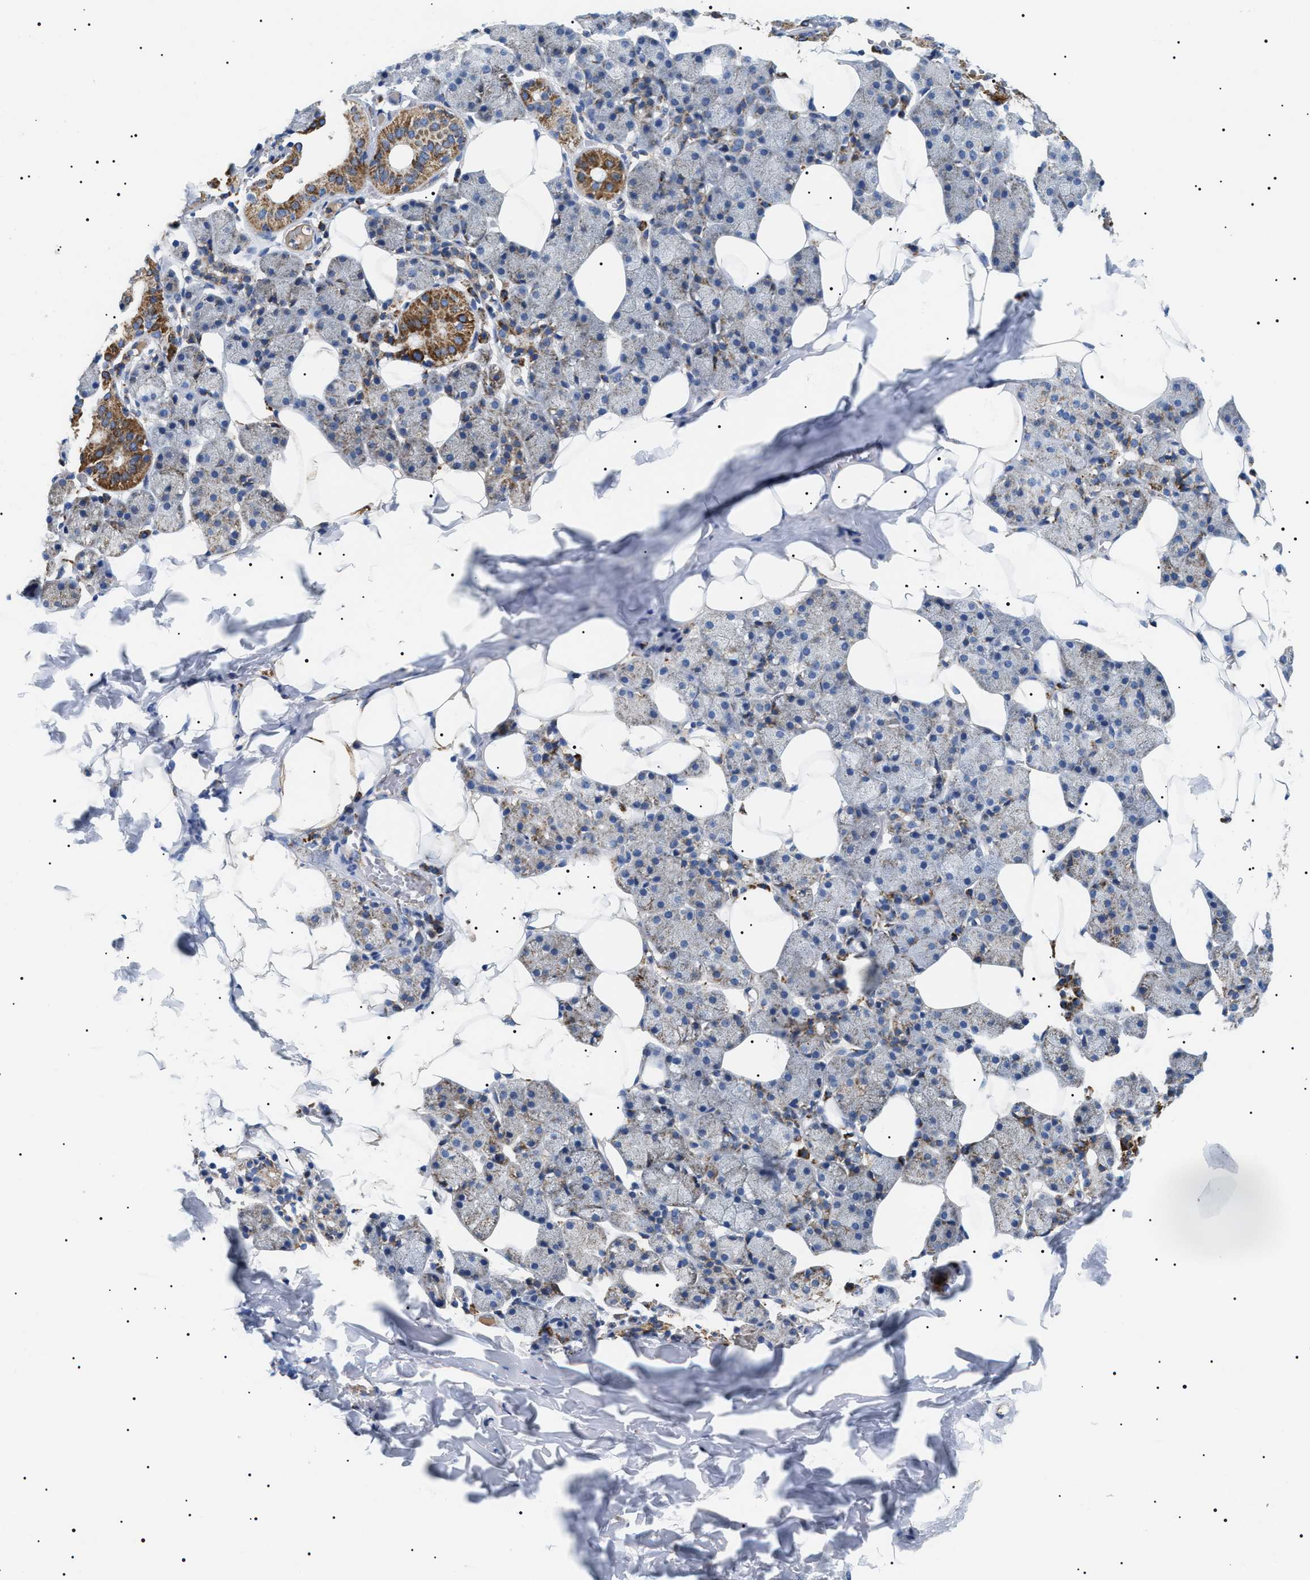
{"staining": {"intensity": "moderate", "quantity": "<25%", "location": "cytoplasmic/membranous"}, "tissue": "salivary gland", "cell_type": "Glandular cells", "image_type": "normal", "snomed": [{"axis": "morphology", "description": "Normal tissue, NOS"}, {"axis": "topography", "description": "Salivary gland"}], "caption": "Approximately <25% of glandular cells in benign human salivary gland demonstrate moderate cytoplasmic/membranous protein staining as visualized by brown immunohistochemical staining.", "gene": "OXSM", "patient": {"sex": "female", "age": 33}}